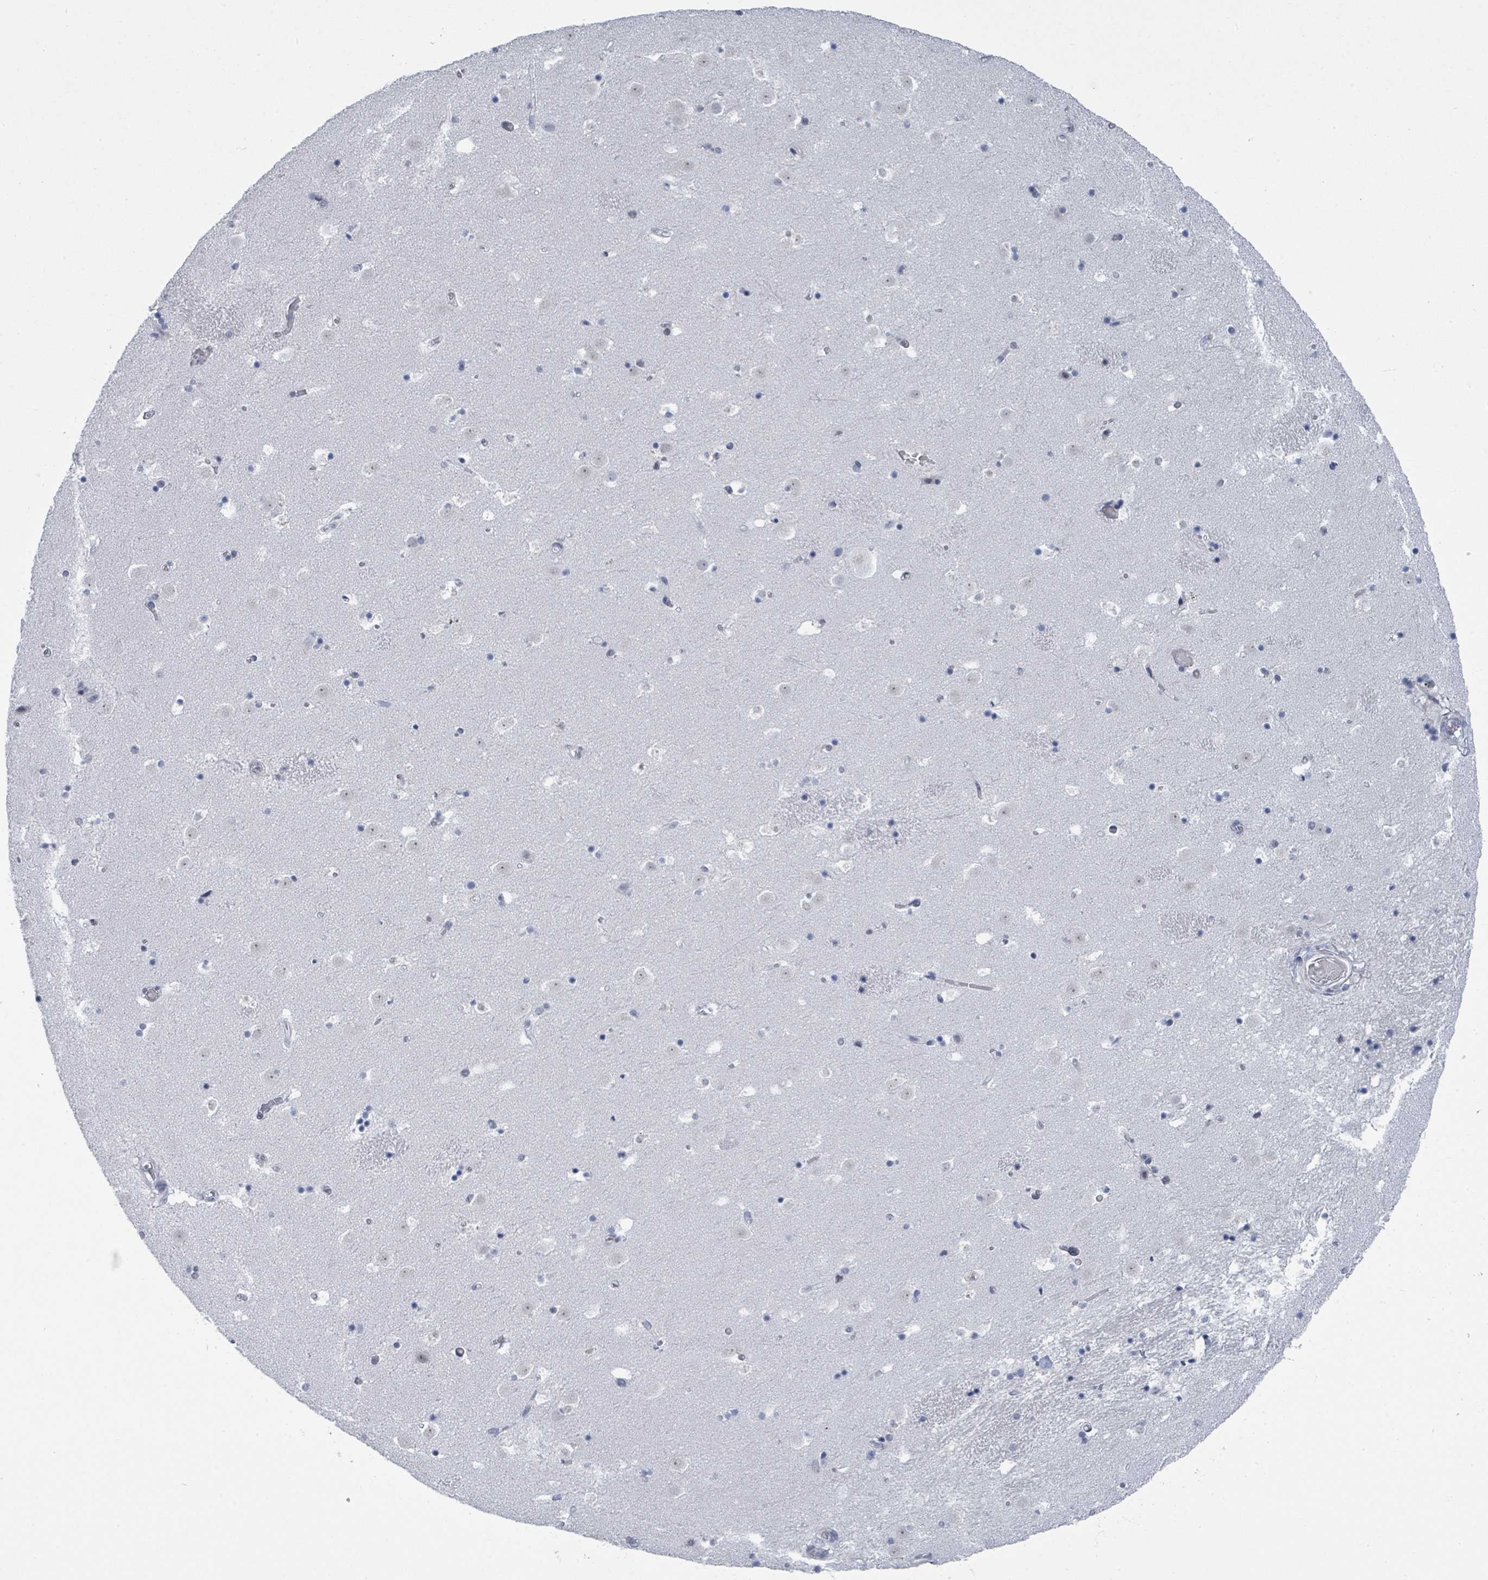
{"staining": {"intensity": "negative", "quantity": "none", "location": "none"}, "tissue": "caudate", "cell_type": "Glial cells", "image_type": "normal", "snomed": [{"axis": "morphology", "description": "Normal tissue, NOS"}, {"axis": "topography", "description": "Lateral ventricle wall"}], "caption": "A photomicrograph of human caudate is negative for staining in glial cells. Brightfield microscopy of immunohistochemistry stained with DAB (3,3'-diaminobenzidine) (brown) and hematoxylin (blue), captured at high magnification.", "gene": "CT45A10", "patient": {"sex": "male", "age": 25}}